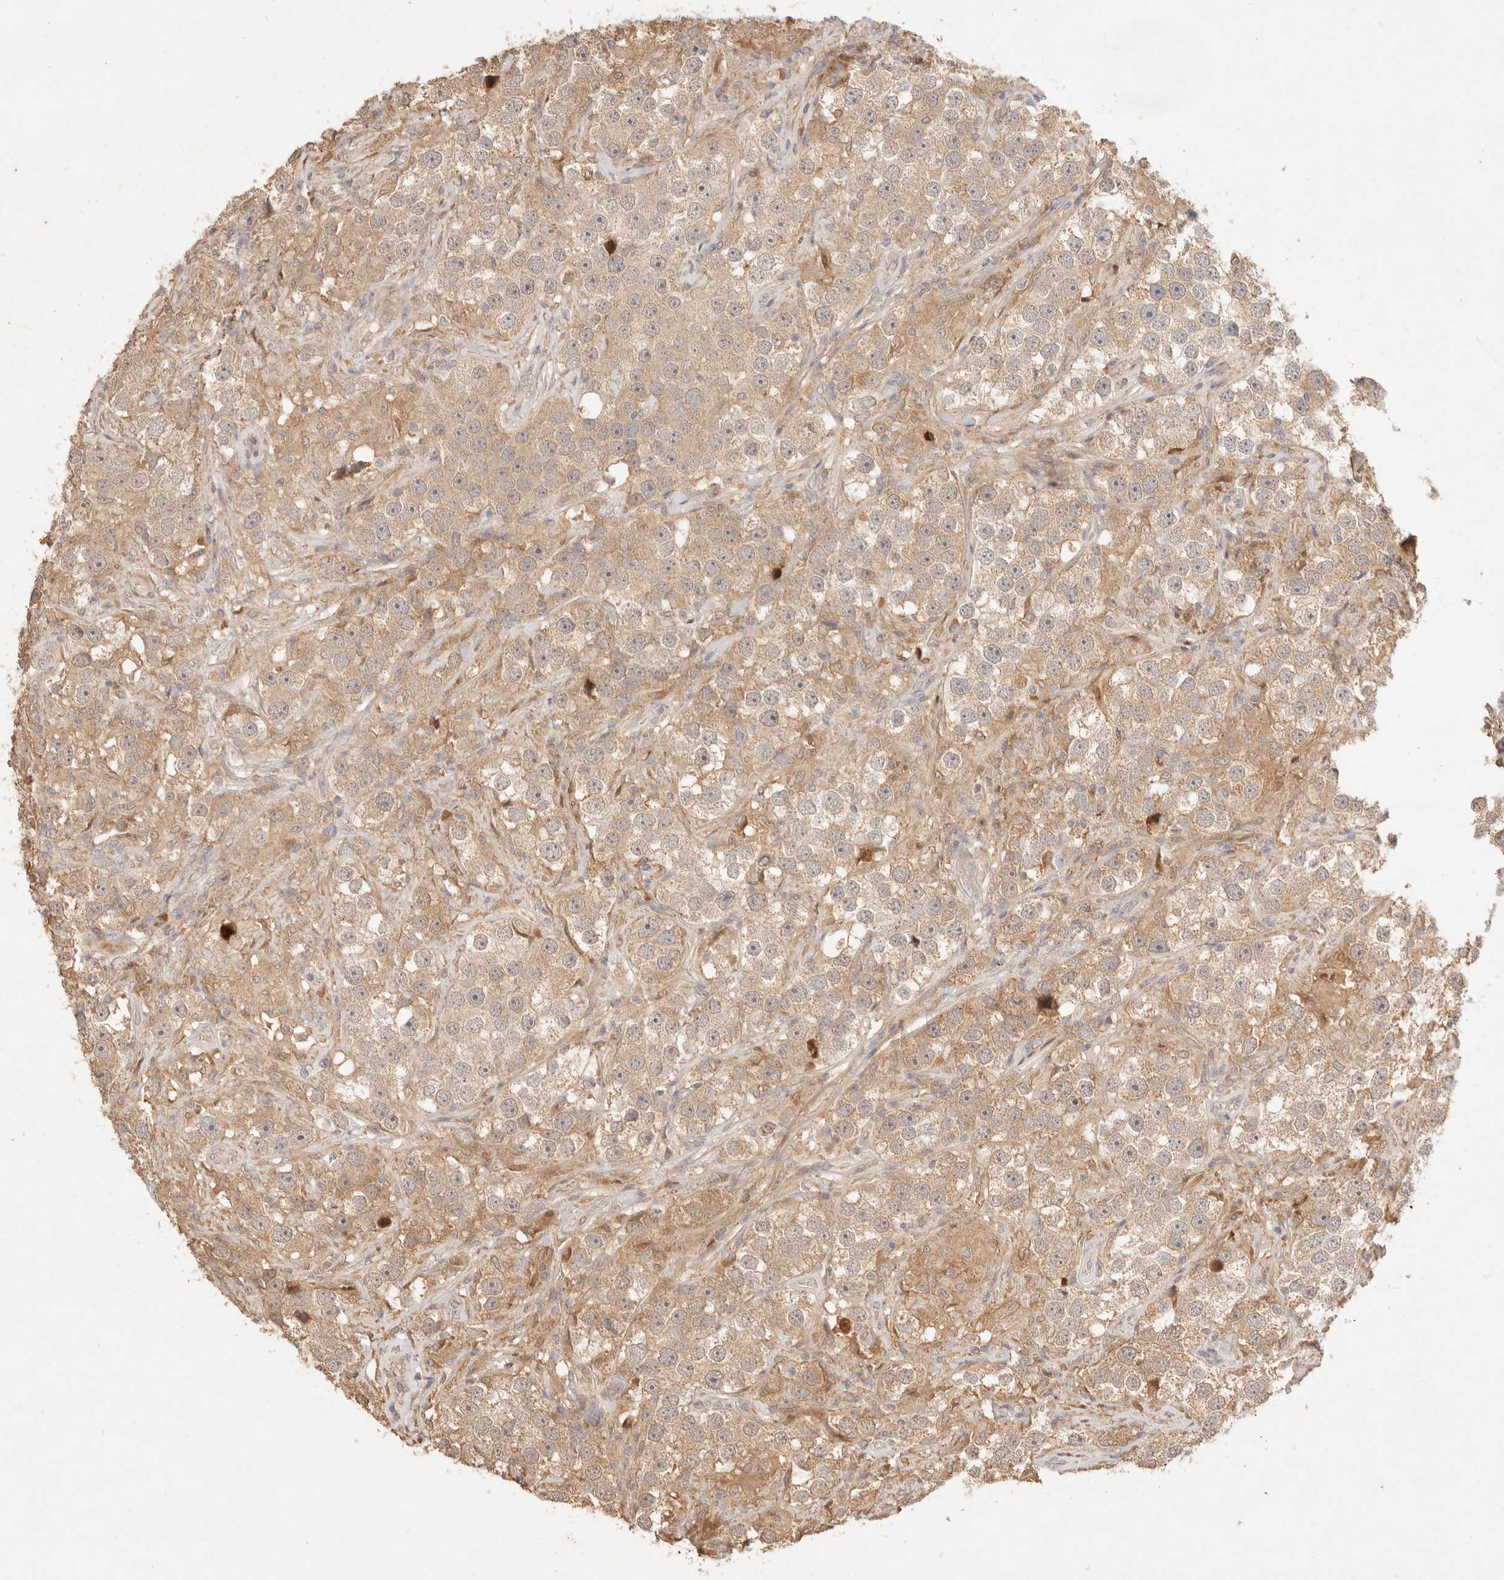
{"staining": {"intensity": "weak", "quantity": ">75%", "location": "cytoplasmic/membranous"}, "tissue": "testis cancer", "cell_type": "Tumor cells", "image_type": "cancer", "snomed": [{"axis": "morphology", "description": "Seminoma, NOS"}, {"axis": "topography", "description": "Testis"}], "caption": "Human testis cancer (seminoma) stained with a protein marker exhibits weak staining in tumor cells.", "gene": "PHLDA3", "patient": {"sex": "male", "age": 49}}